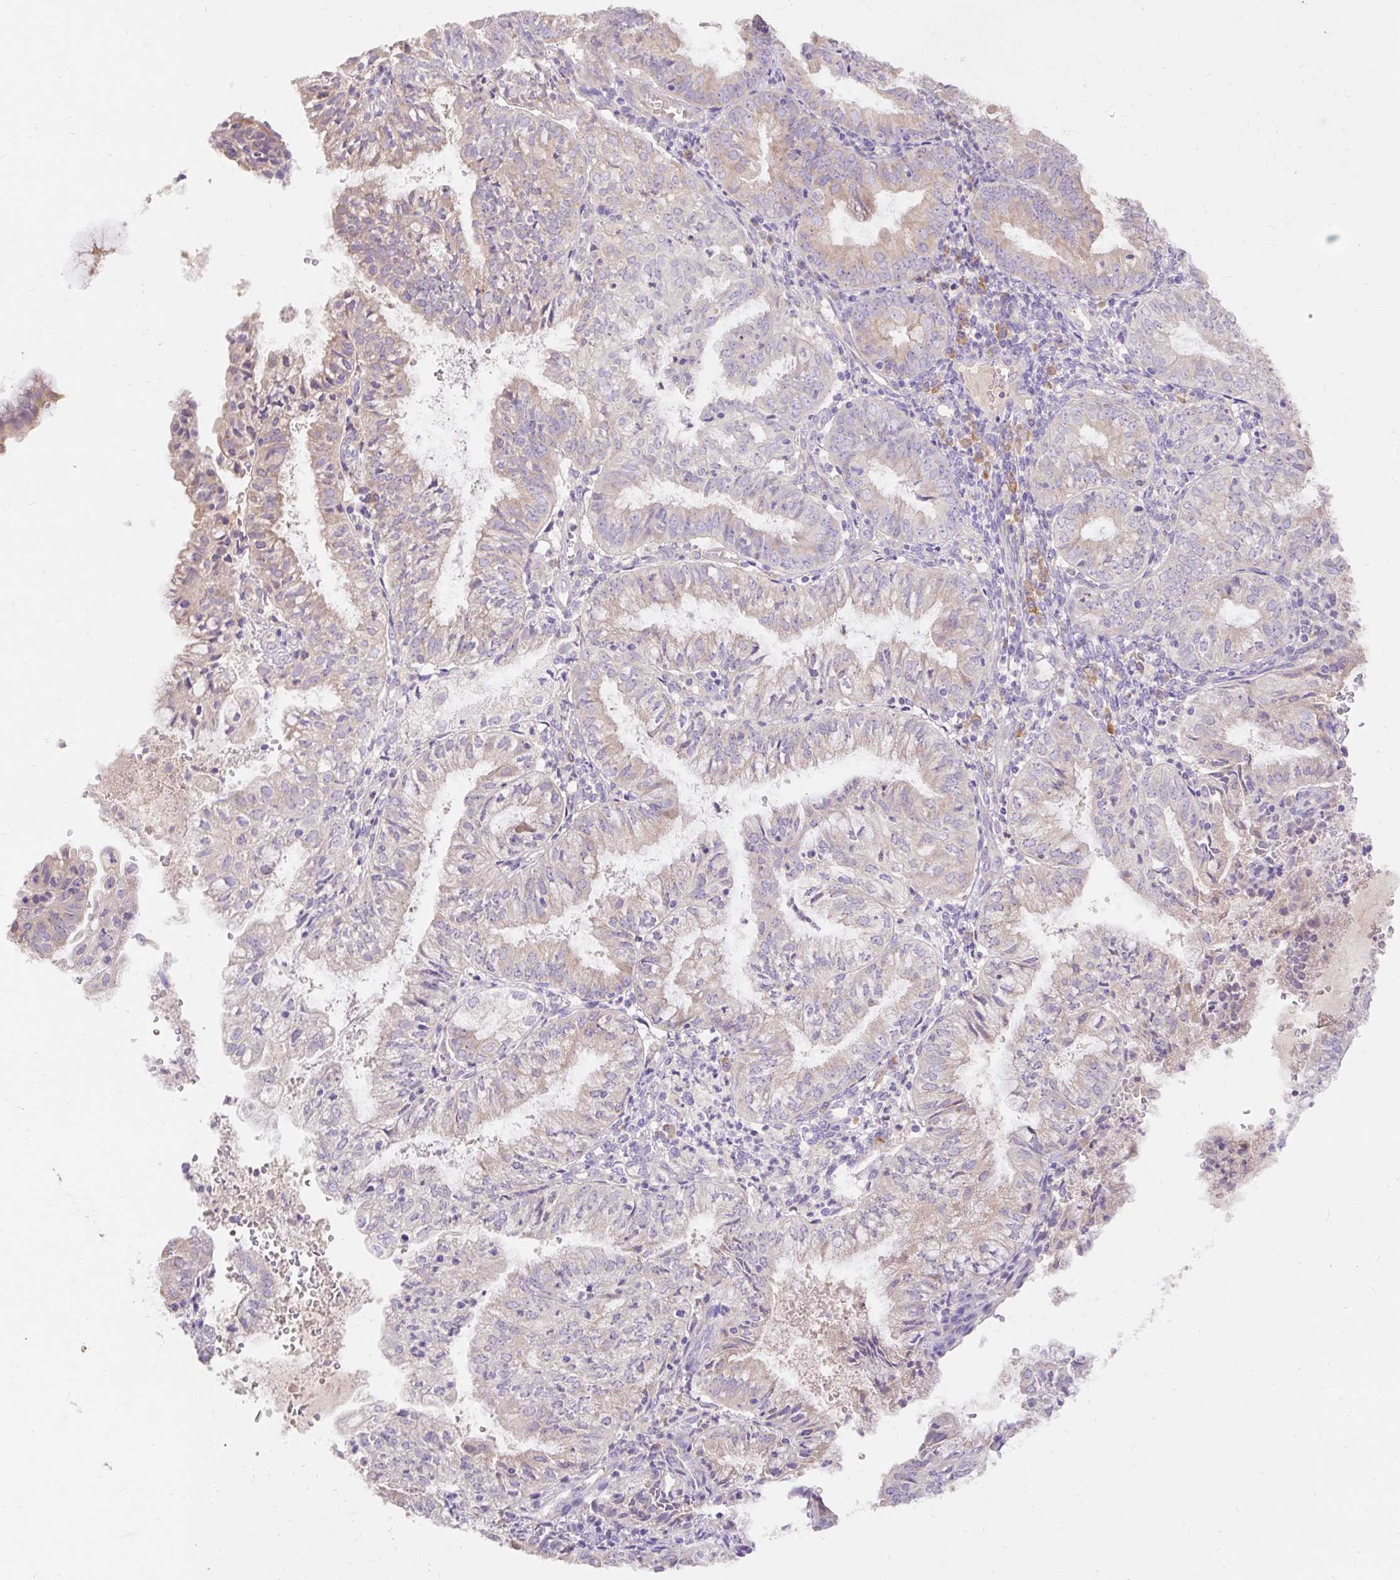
{"staining": {"intensity": "weak", "quantity": "<25%", "location": "cytoplasmic/membranous"}, "tissue": "endometrial cancer", "cell_type": "Tumor cells", "image_type": "cancer", "snomed": [{"axis": "morphology", "description": "Adenocarcinoma, NOS"}, {"axis": "topography", "description": "Endometrium"}], "caption": "There is no significant staining in tumor cells of endometrial cancer.", "gene": "SEC63", "patient": {"sex": "female", "age": 55}}